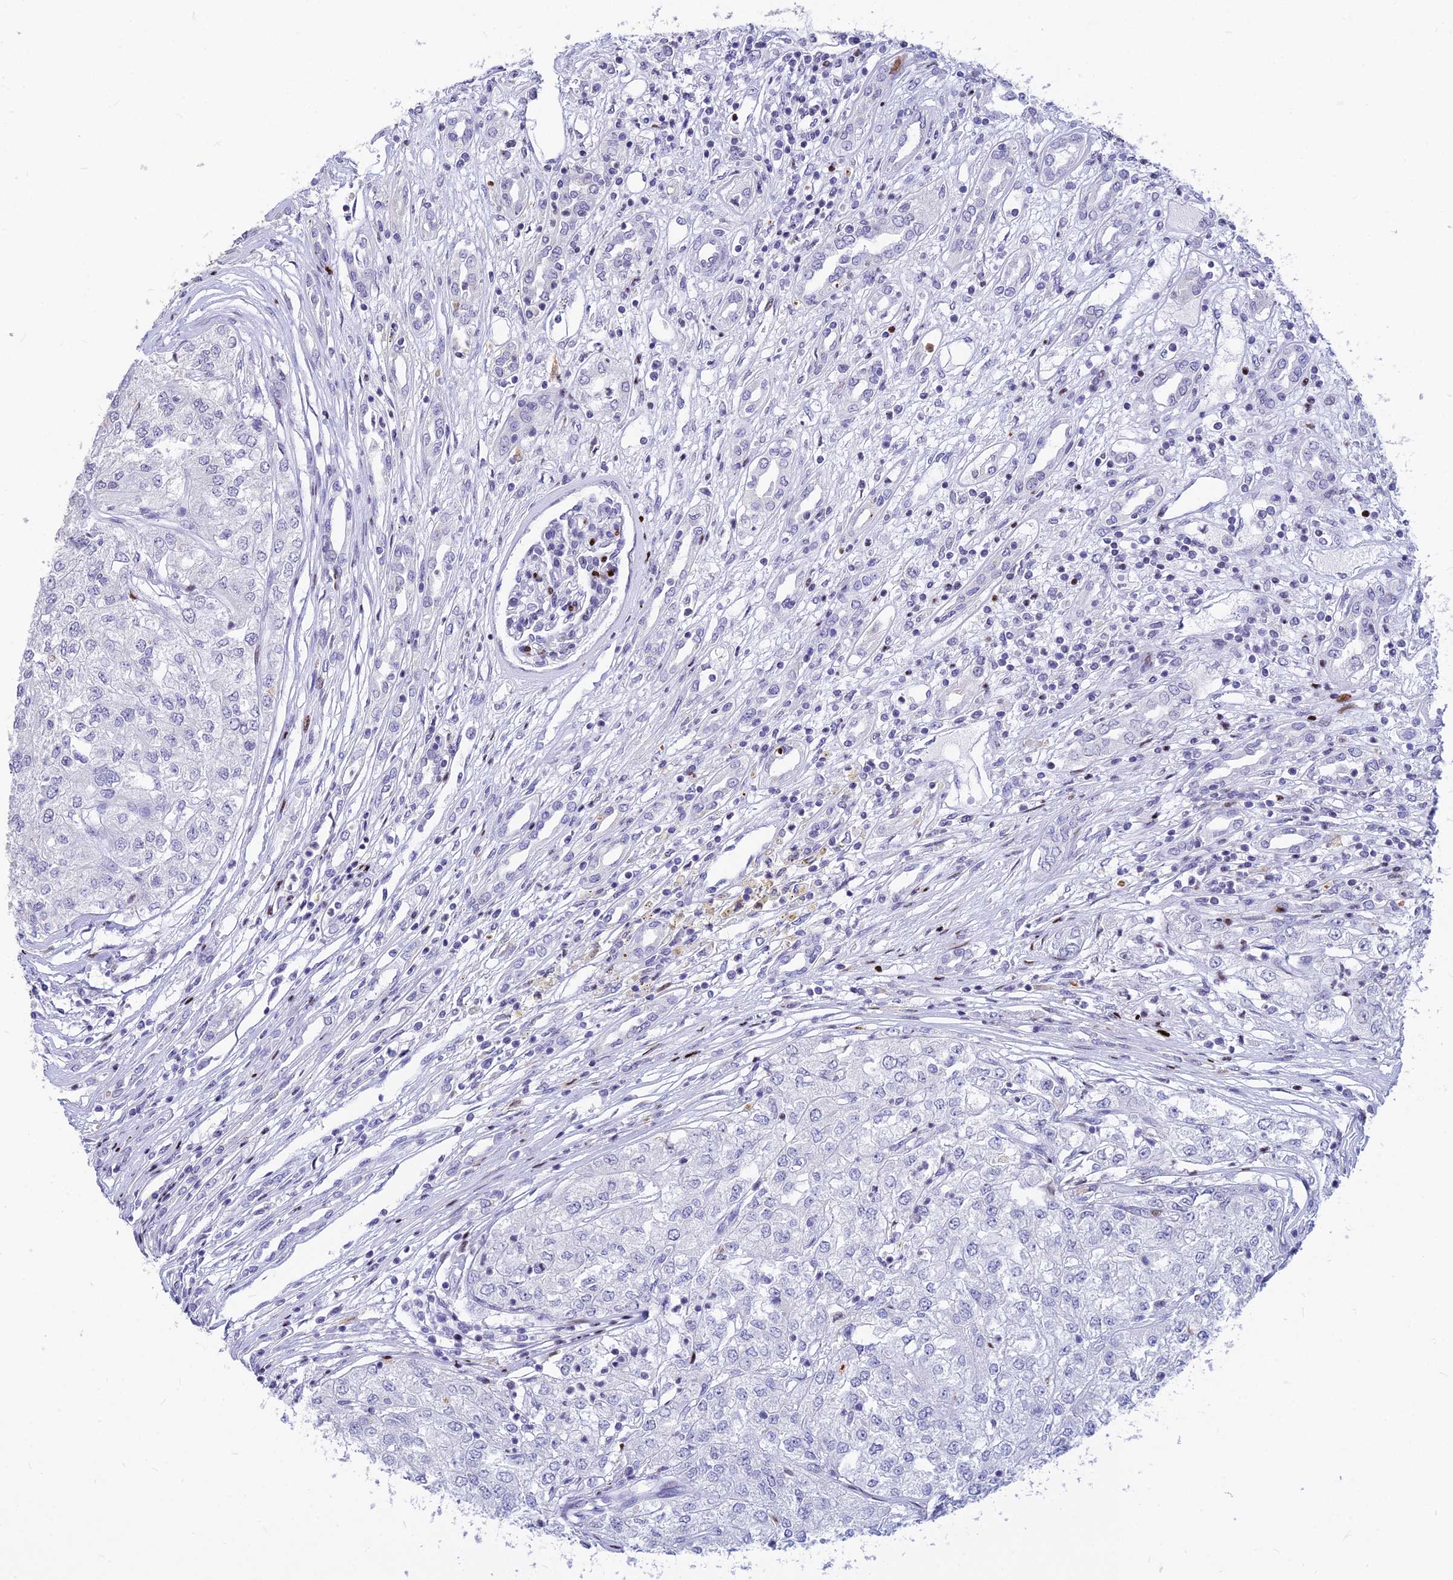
{"staining": {"intensity": "negative", "quantity": "none", "location": "none"}, "tissue": "renal cancer", "cell_type": "Tumor cells", "image_type": "cancer", "snomed": [{"axis": "morphology", "description": "Adenocarcinoma, NOS"}, {"axis": "topography", "description": "Kidney"}], "caption": "An image of human renal cancer is negative for staining in tumor cells.", "gene": "PRPS1", "patient": {"sex": "female", "age": 54}}